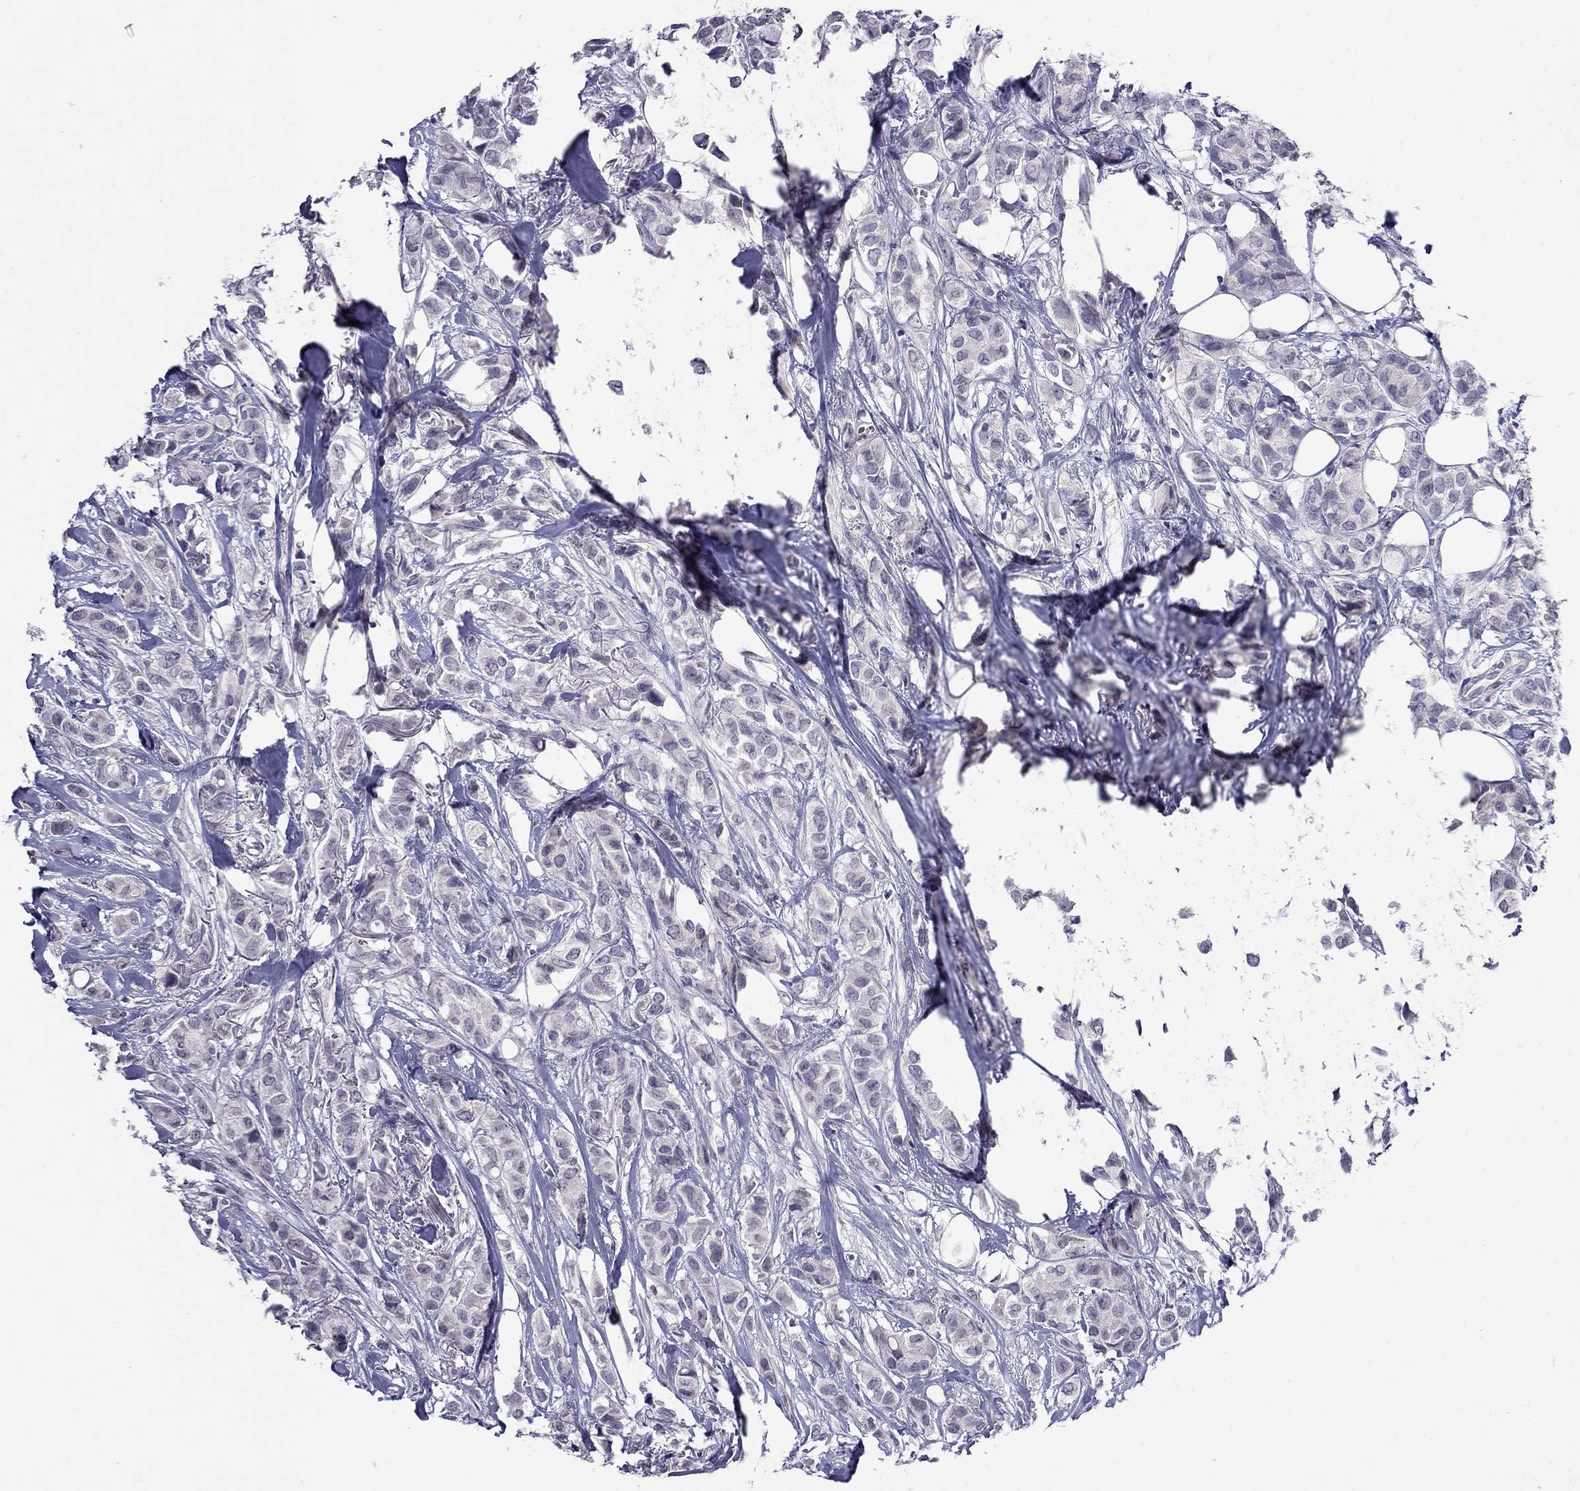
{"staining": {"intensity": "negative", "quantity": "none", "location": "none"}, "tissue": "breast cancer", "cell_type": "Tumor cells", "image_type": "cancer", "snomed": [{"axis": "morphology", "description": "Duct carcinoma"}, {"axis": "topography", "description": "Breast"}], "caption": "Micrograph shows no protein staining in tumor cells of breast cancer (infiltrating ductal carcinoma) tissue.", "gene": "STAR", "patient": {"sex": "female", "age": 85}}